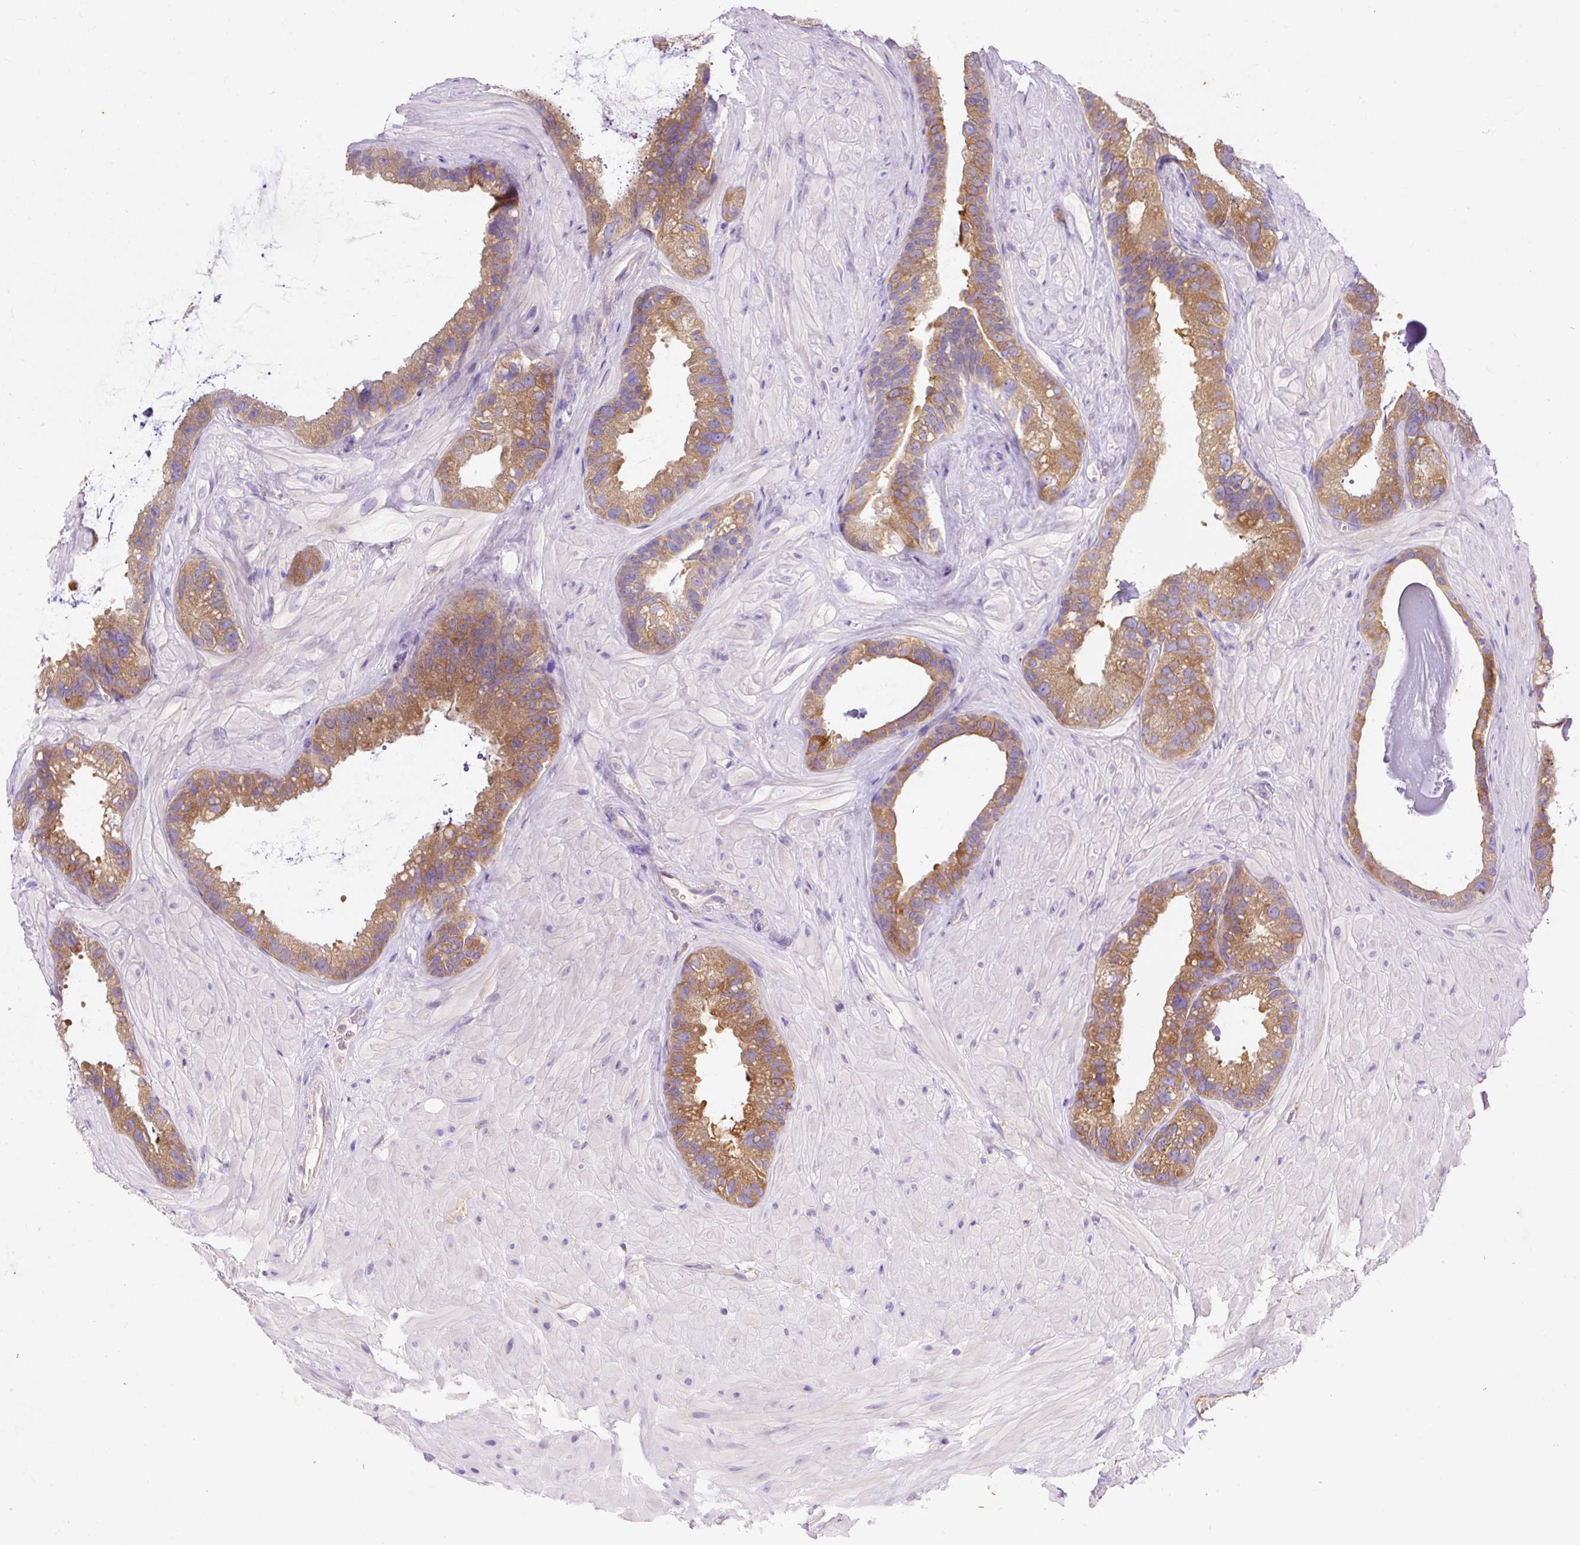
{"staining": {"intensity": "moderate", "quantity": ">75%", "location": "cytoplasmic/membranous"}, "tissue": "seminal vesicle", "cell_type": "Glandular cells", "image_type": "normal", "snomed": [{"axis": "morphology", "description": "Normal tissue, NOS"}, {"axis": "topography", "description": "Seminal veicle"}, {"axis": "topography", "description": "Peripheral nerve tissue"}], "caption": "Protein expression analysis of normal seminal vesicle displays moderate cytoplasmic/membranous staining in approximately >75% of glandular cells.", "gene": "OR4K15", "patient": {"sex": "male", "age": 76}}